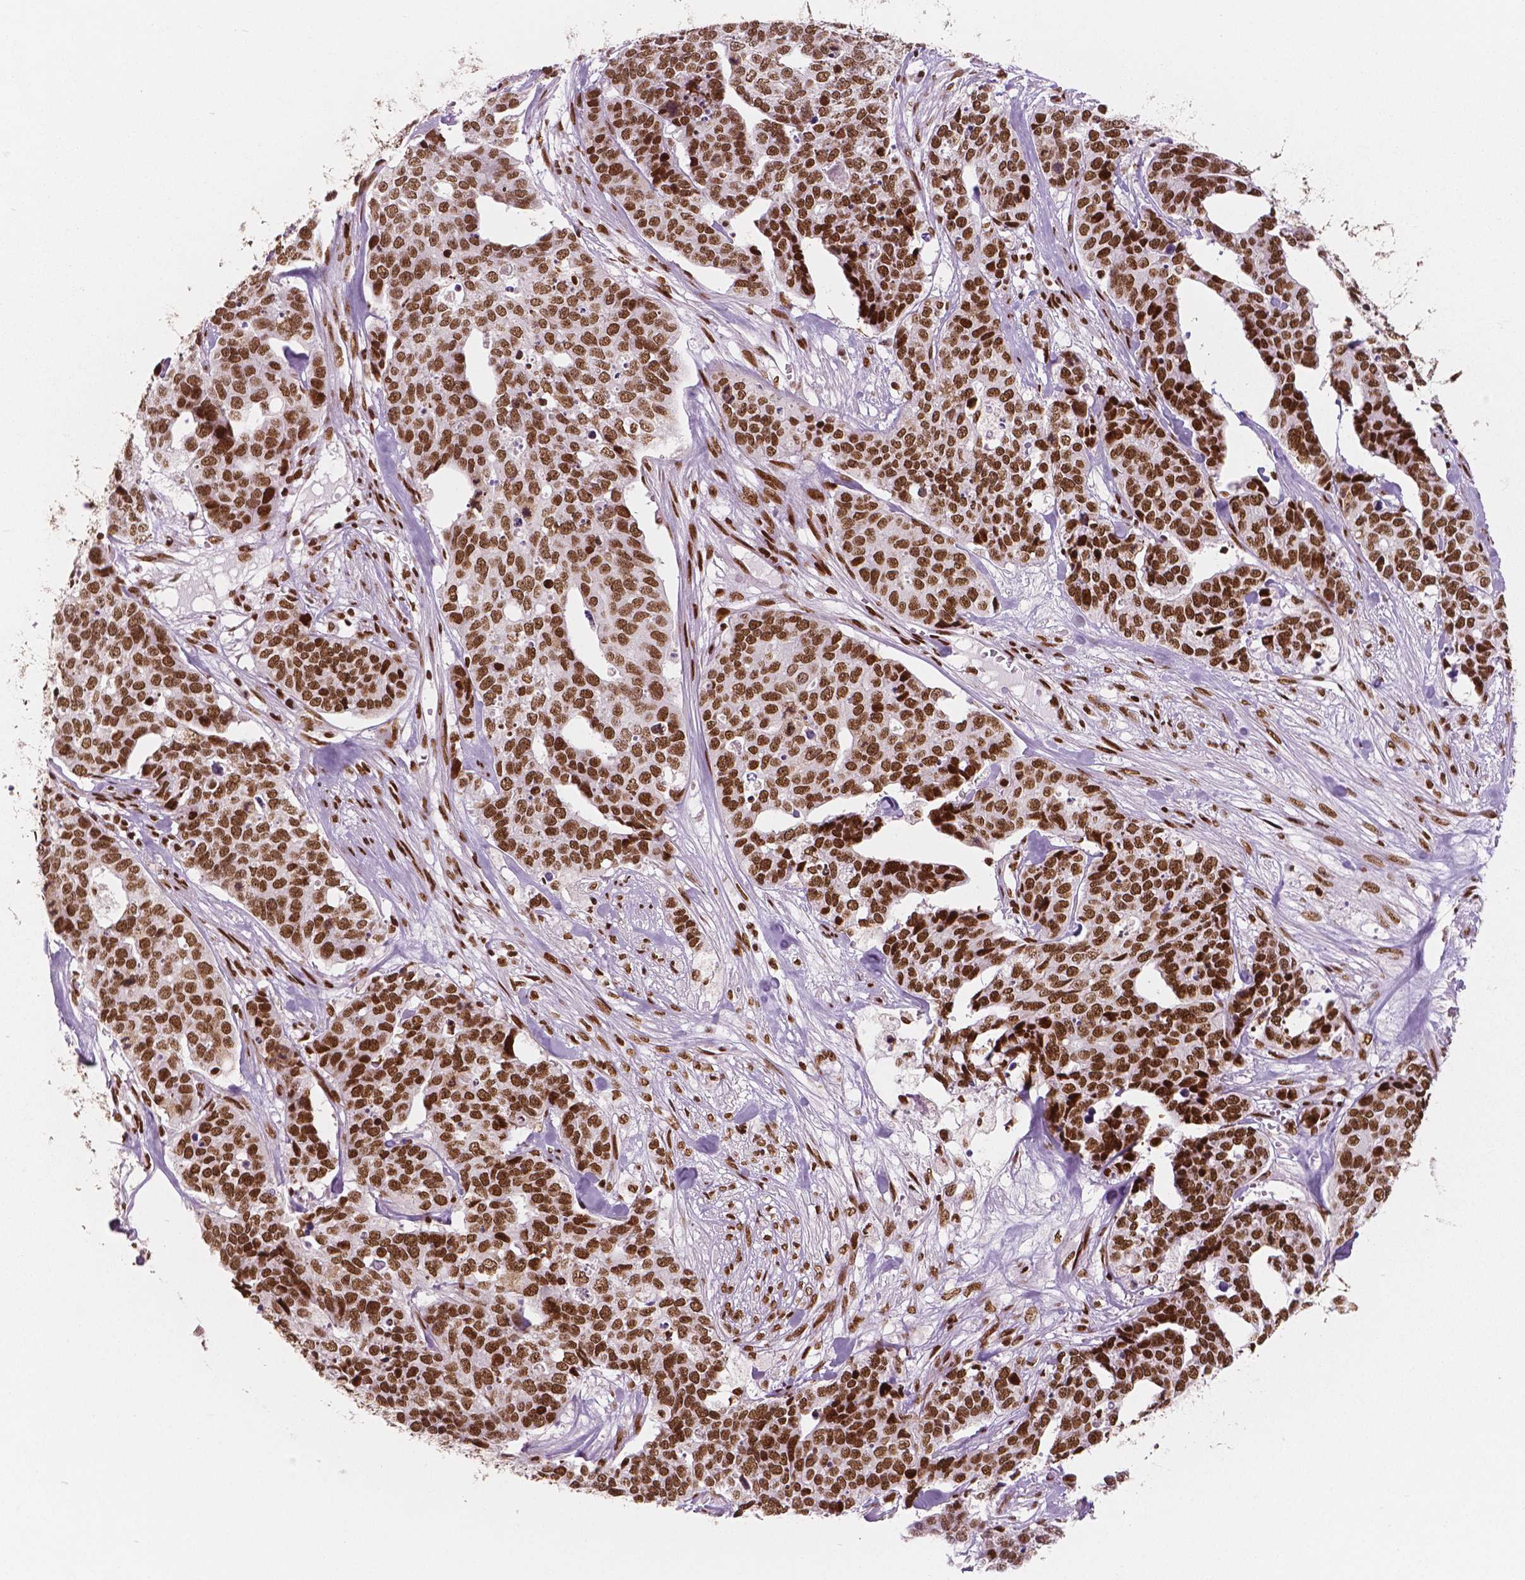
{"staining": {"intensity": "strong", "quantity": ">75%", "location": "nuclear"}, "tissue": "ovarian cancer", "cell_type": "Tumor cells", "image_type": "cancer", "snomed": [{"axis": "morphology", "description": "Carcinoma, endometroid"}, {"axis": "topography", "description": "Ovary"}], "caption": "This micrograph shows immunohistochemistry staining of human ovarian cancer, with high strong nuclear positivity in about >75% of tumor cells.", "gene": "BRD4", "patient": {"sex": "female", "age": 65}}